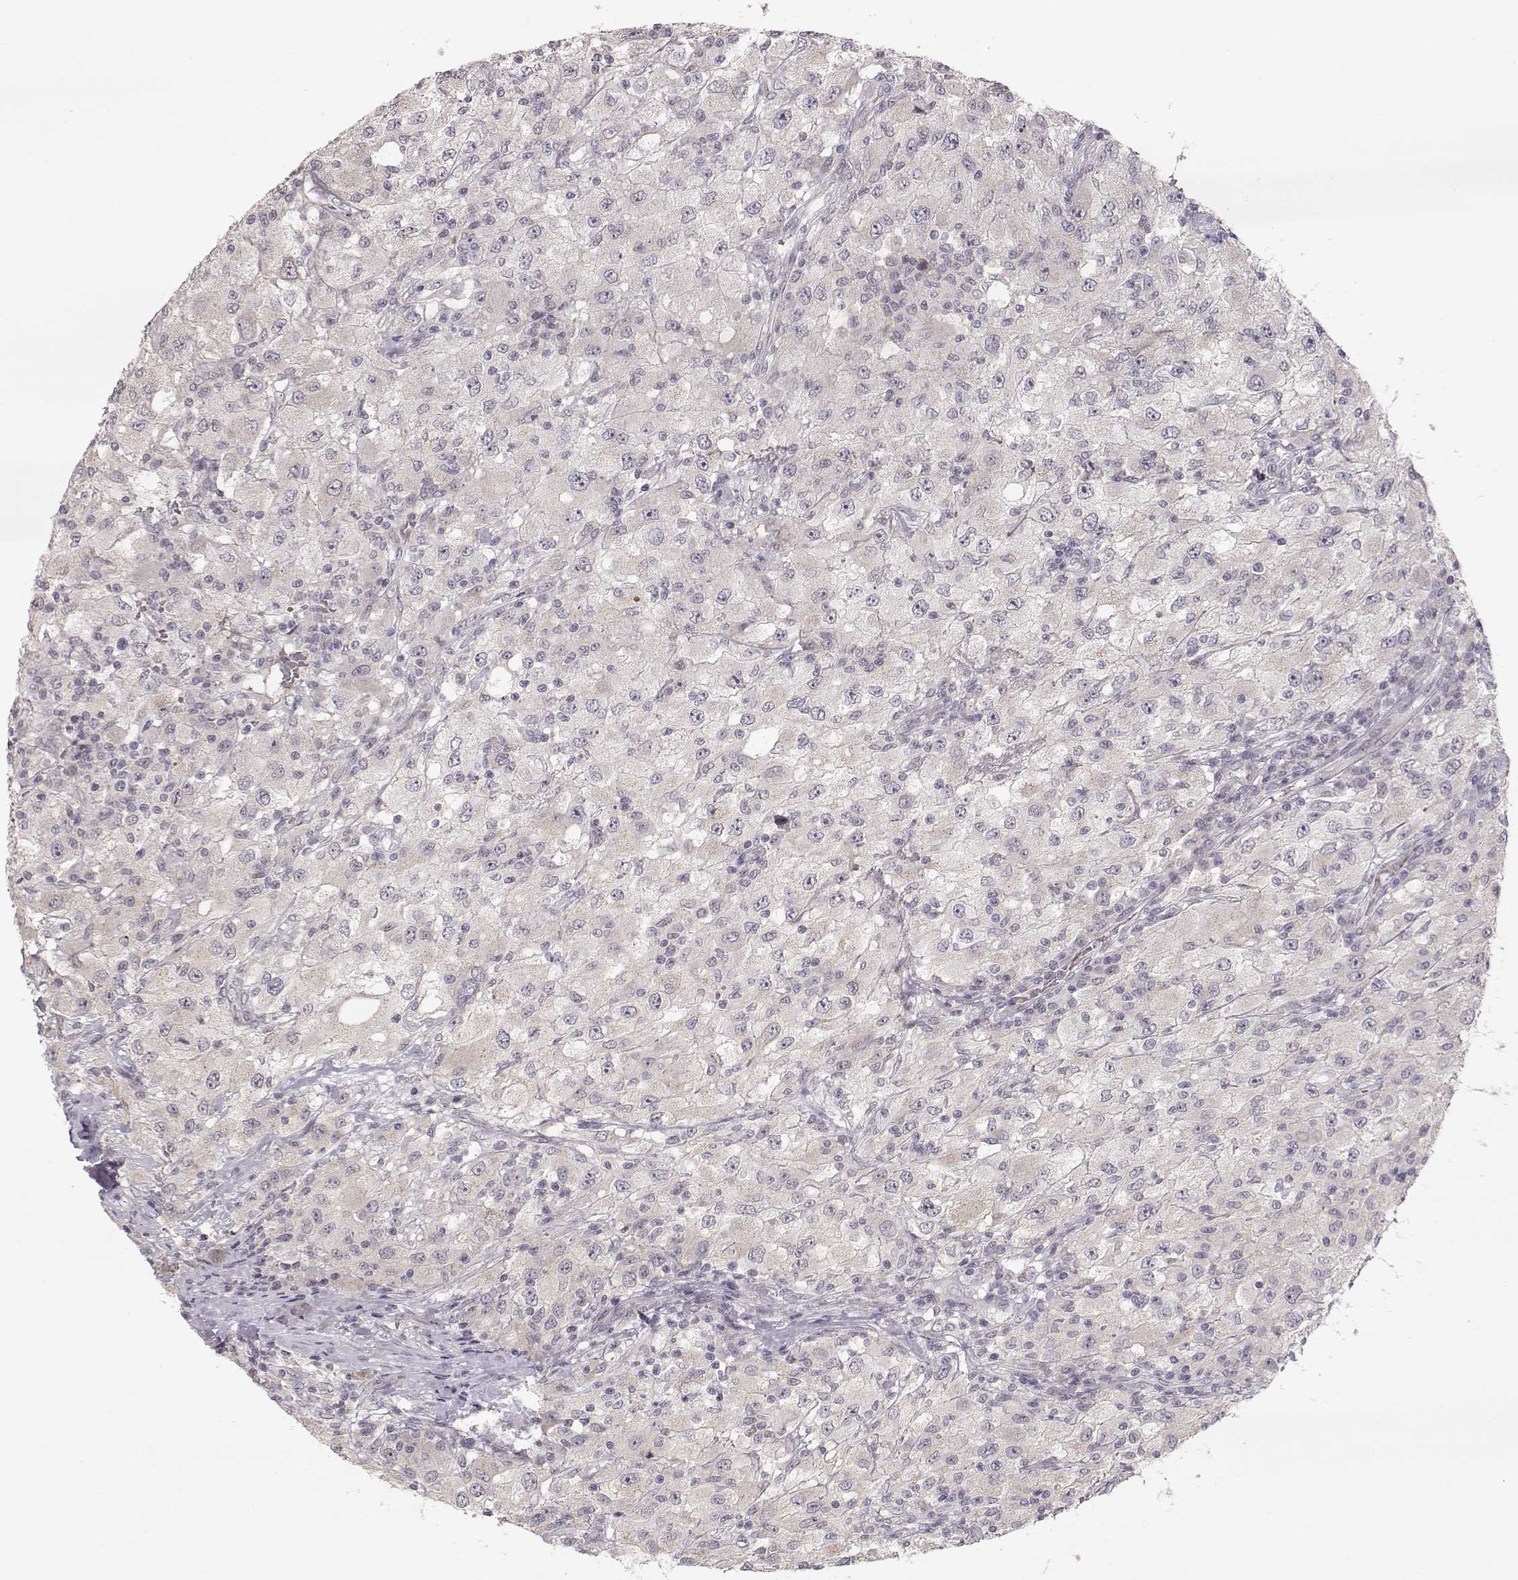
{"staining": {"intensity": "negative", "quantity": "none", "location": "none"}, "tissue": "renal cancer", "cell_type": "Tumor cells", "image_type": "cancer", "snomed": [{"axis": "morphology", "description": "Adenocarcinoma, NOS"}, {"axis": "topography", "description": "Kidney"}], "caption": "Protein analysis of adenocarcinoma (renal) reveals no significant positivity in tumor cells.", "gene": "PNMT", "patient": {"sex": "female", "age": 67}}